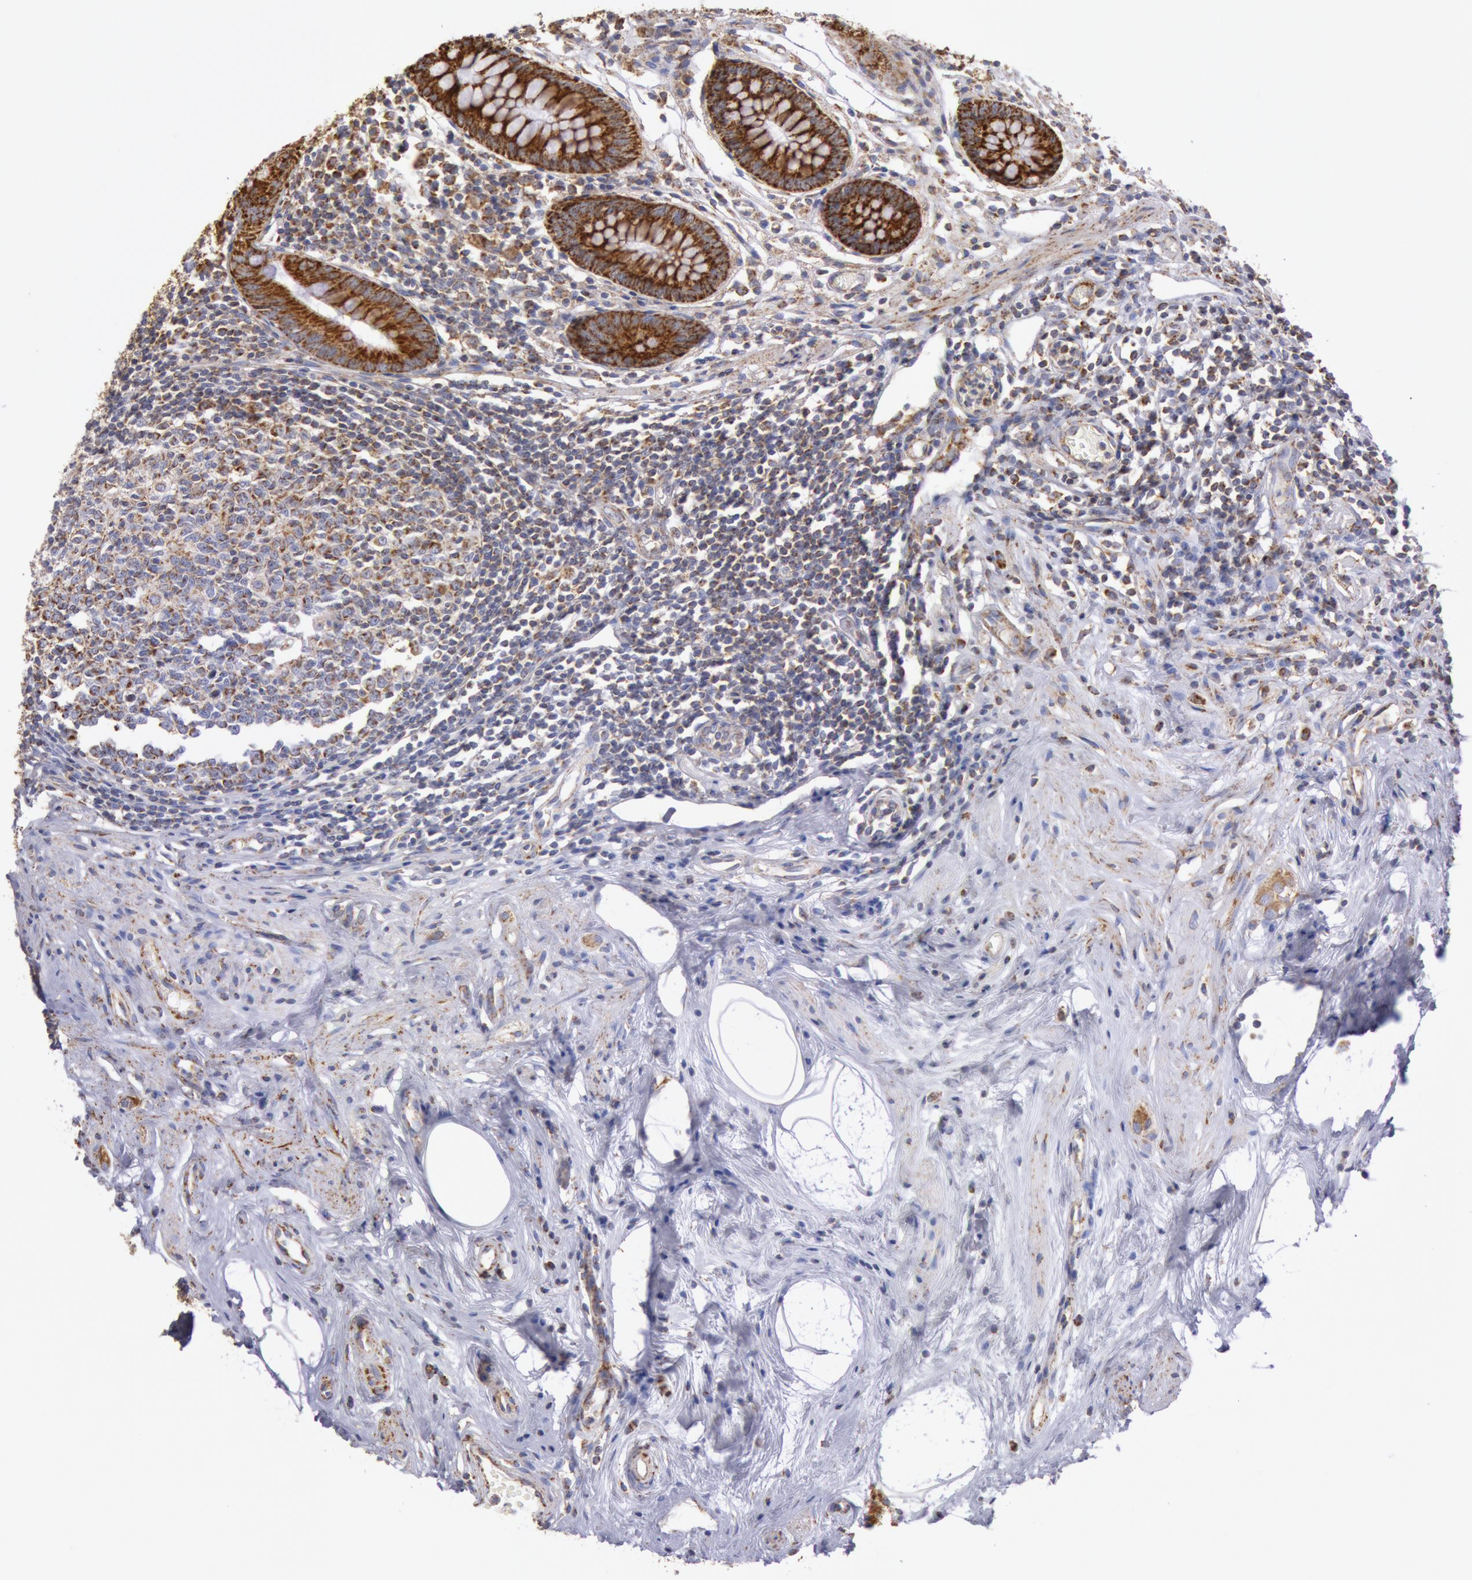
{"staining": {"intensity": "strong", "quantity": ">75%", "location": "cytoplasmic/membranous"}, "tissue": "appendix", "cell_type": "Glandular cells", "image_type": "normal", "snomed": [{"axis": "morphology", "description": "Normal tissue, NOS"}, {"axis": "topography", "description": "Appendix"}], "caption": "DAB (3,3'-diaminobenzidine) immunohistochemical staining of unremarkable human appendix demonstrates strong cytoplasmic/membranous protein expression in about >75% of glandular cells. The staining was performed using DAB (3,3'-diaminobenzidine), with brown indicating positive protein expression. Nuclei are stained blue with hematoxylin.", "gene": "CYC1", "patient": {"sex": "male", "age": 38}}